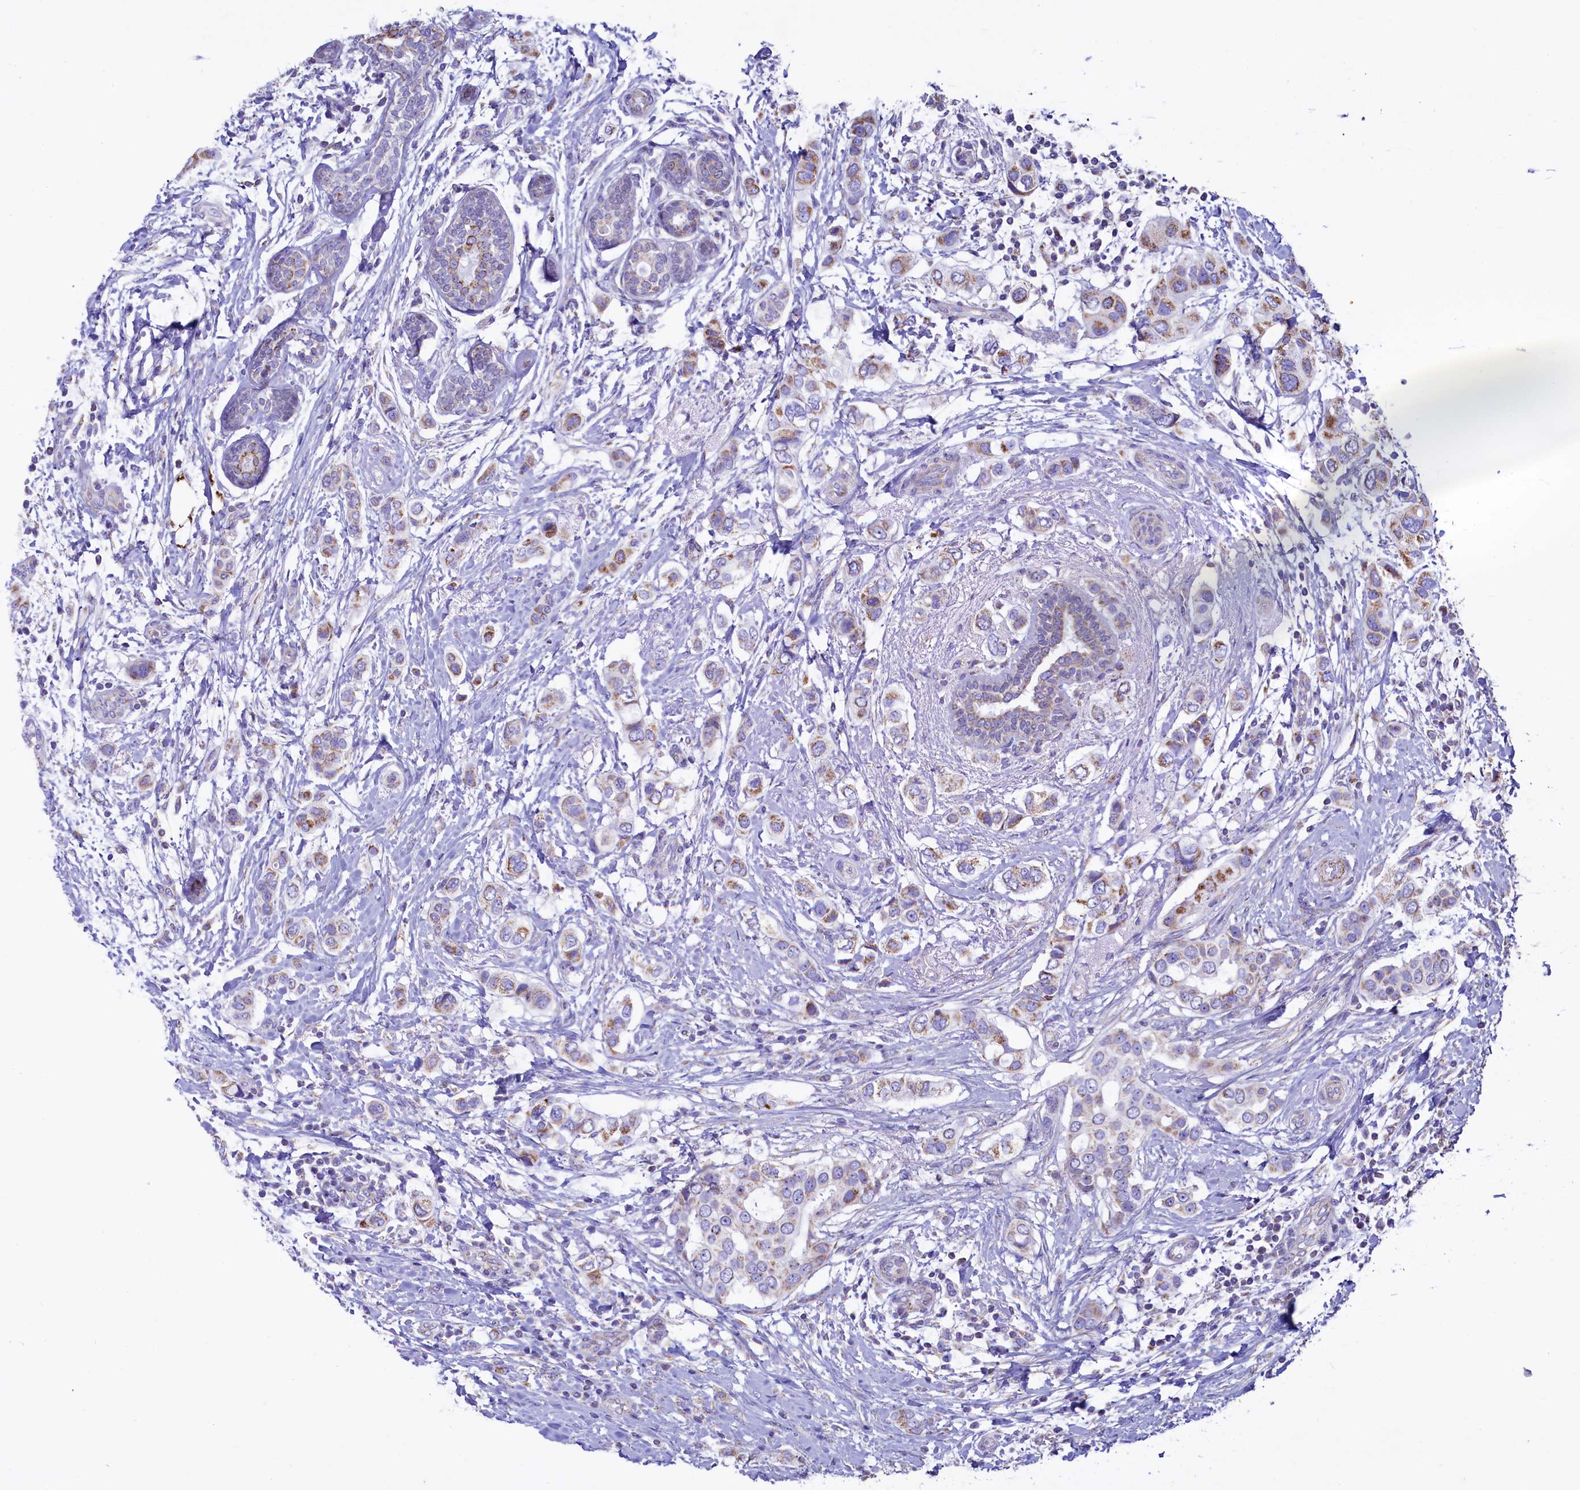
{"staining": {"intensity": "moderate", "quantity": "<25%", "location": "cytoplasmic/membranous"}, "tissue": "breast cancer", "cell_type": "Tumor cells", "image_type": "cancer", "snomed": [{"axis": "morphology", "description": "Lobular carcinoma"}, {"axis": "topography", "description": "Breast"}], "caption": "Human breast lobular carcinoma stained with a brown dye reveals moderate cytoplasmic/membranous positive expression in about <25% of tumor cells.", "gene": "VWCE", "patient": {"sex": "female", "age": 51}}